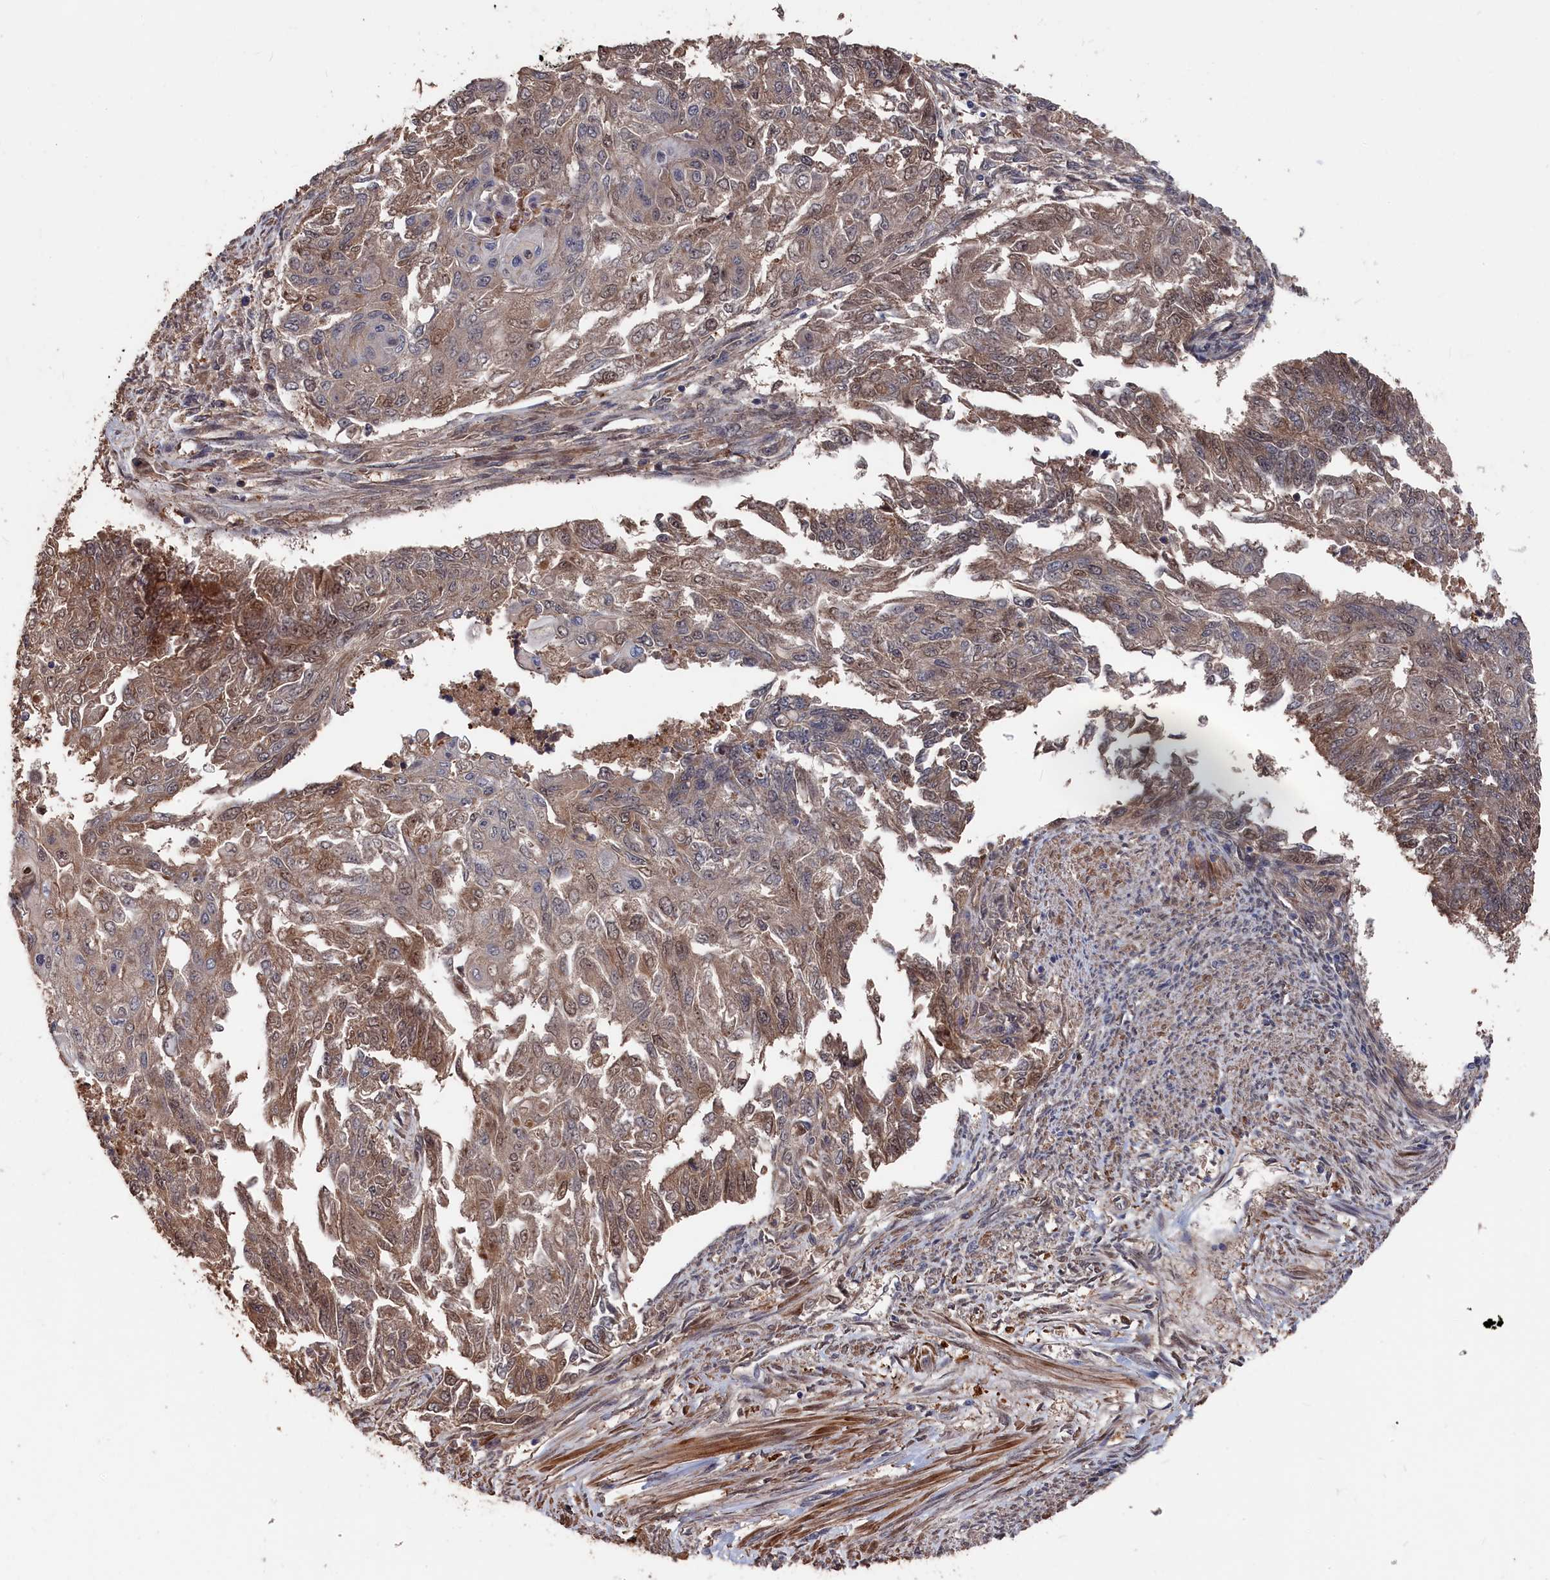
{"staining": {"intensity": "moderate", "quantity": ">75%", "location": "cytoplasmic/membranous,nuclear"}, "tissue": "endometrial cancer", "cell_type": "Tumor cells", "image_type": "cancer", "snomed": [{"axis": "morphology", "description": "Adenocarcinoma, NOS"}, {"axis": "topography", "description": "Endometrium"}], "caption": "Endometrial cancer stained with DAB (3,3'-diaminobenzidine) IHC demonstrates medium levels of moderate cytoplasmic/membranous and nuclear positivity in about >75% of tumor cells.", "gene": "RMI2", "patient": {"sex": "female", "age": 32}}